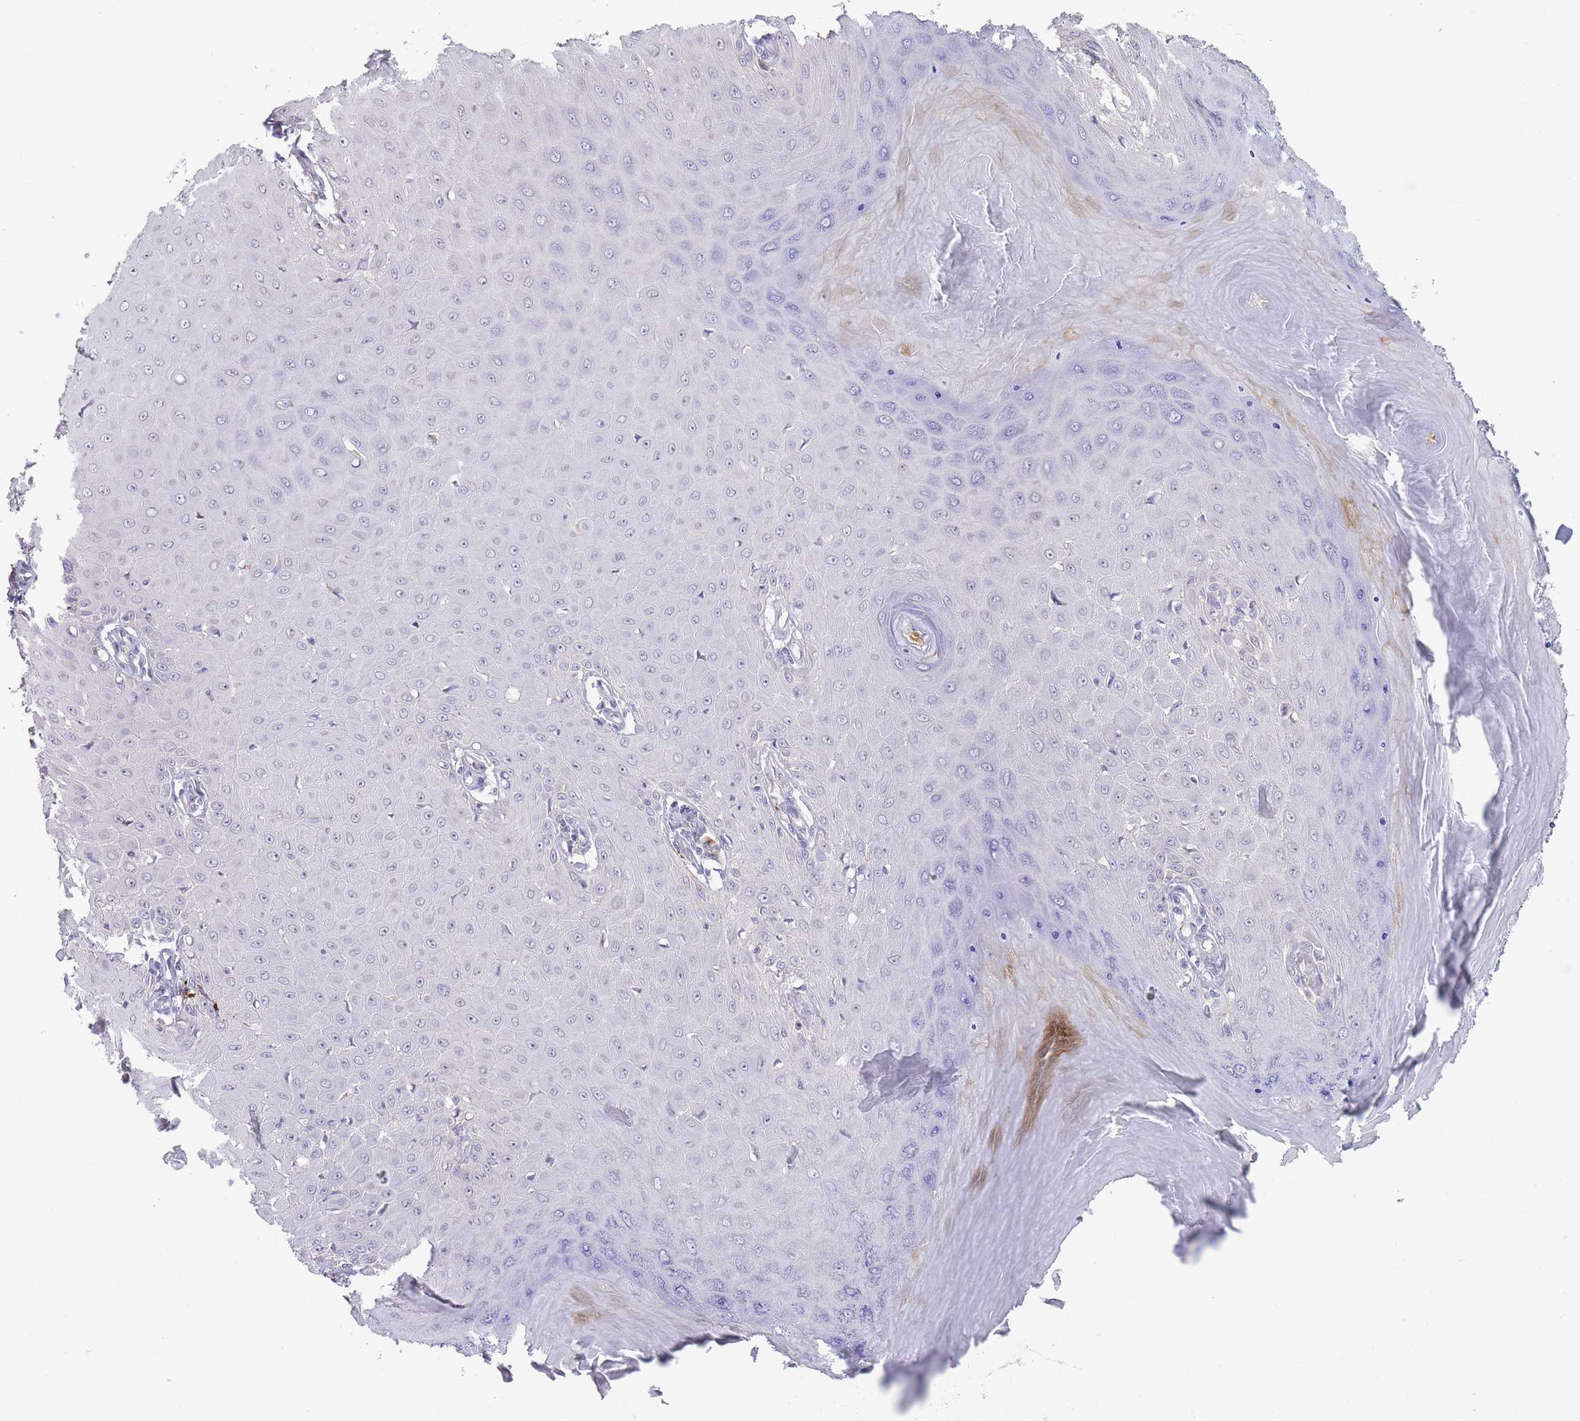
{"staining": {"intensity": "negative", "quantity": "none", "location": "none"}, "tissue": "skin cancer", "cell_type": "Tumor cells", "image_type": "cancer", "snomed": [{"axis": "morphology", "description": "Squamous cell carcinoma, NOS"}, {"axis": "topography", "description": "Skin"}], "caption": "Immunohistochemistry histopathology image of neoplastic tissue: human skin cancer stained with DAB (3,3'-diaminobenzidine) demonstrates no significant protein positivity in tumor cells. Brightfield microscopy of immunohistochemistry stained with DAB (3,3'-diaminobenzidine) (brown) and hematoxylin (blue), captured at high magnification.", "gene": "TRIM61", "patient": {"sex": "male", "age": 70}}